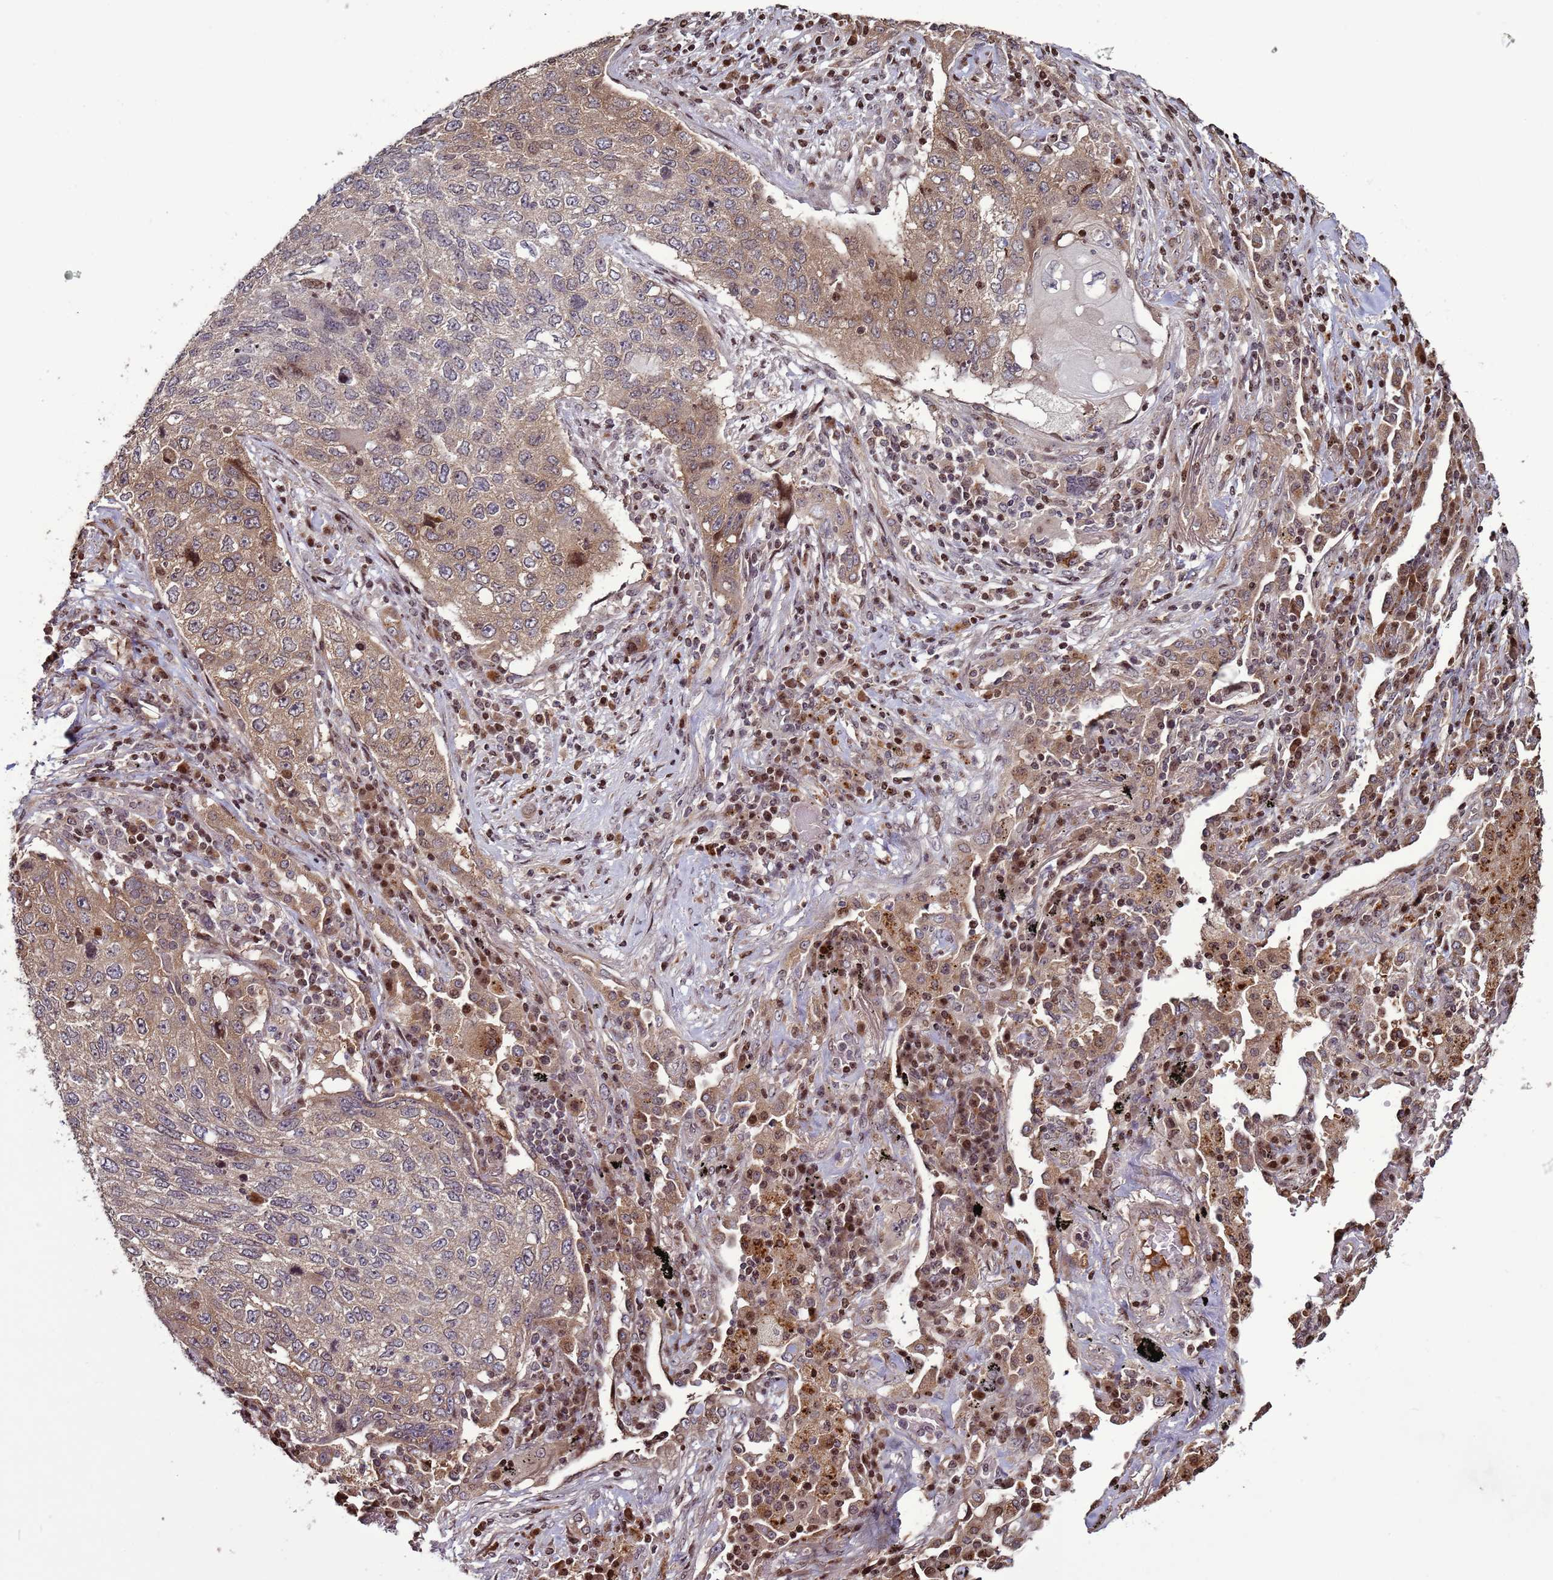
{"staining": {"intensity": "weak", "quantity": "25%-75%", "location": "cytoplasmic/membranous"}, "tissue": "lung cancer", "cell_type": "Tumor cells", "image_type": "cancer", "snomed": [{"axis": "morphology", "description": "Squamous cell carcinoma, NOS"}, {"axis": "topography", "description": "Lung"}], "caption": "Protein analysis of squamous cell carcinoma (lung) tissue displays weak cytoplasmic/membranous expression in about 25%-75% of tumor cells.", "gene": "HGH1", "patient": {"sex": "female", "age": 63}}